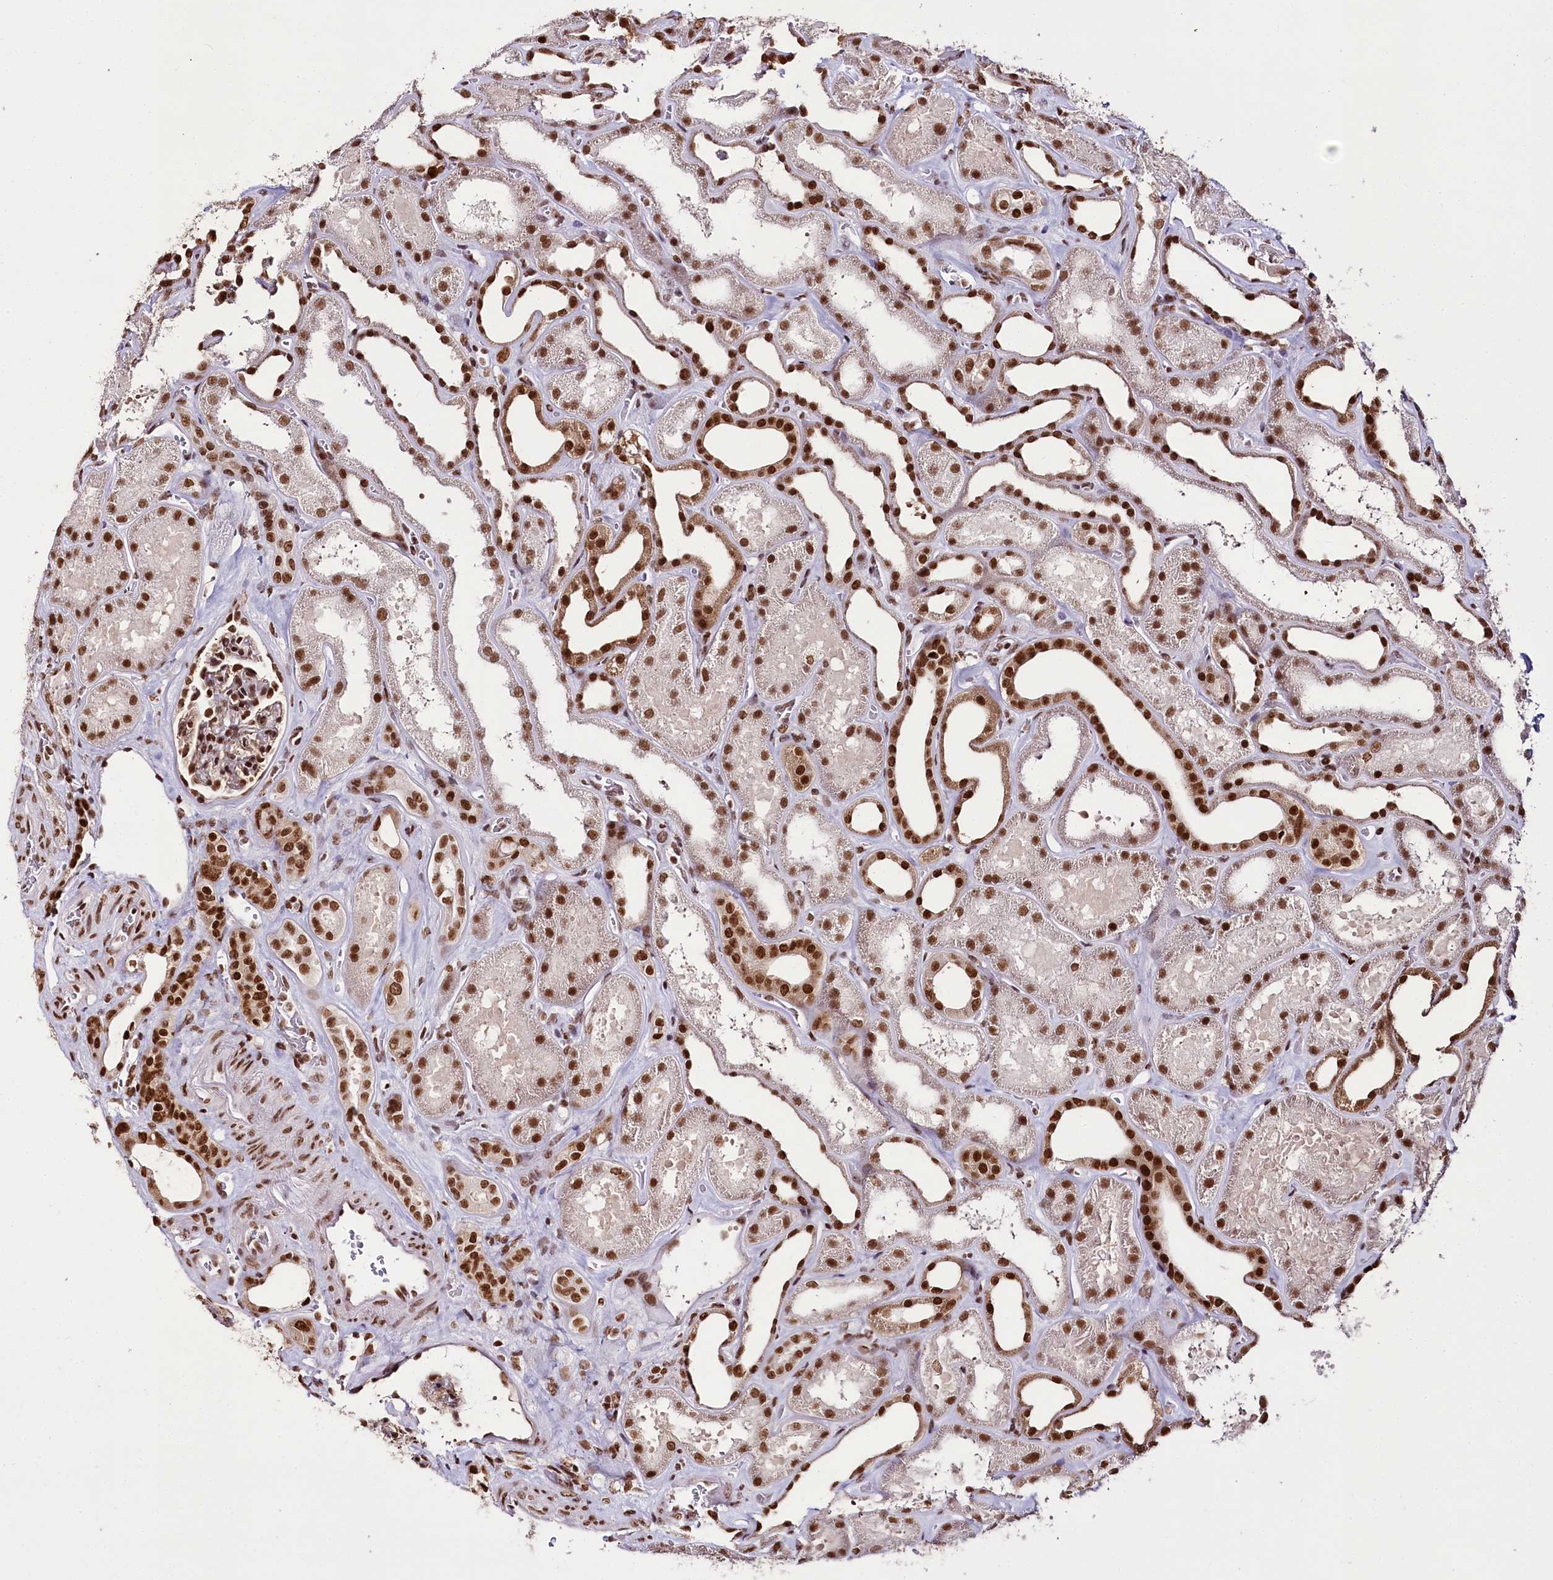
{"staining": {"intensity": "strong", "quantity": ">75%", "location": "nuclear"}, "tissue": "kidney", "cell_type": "Cells in glomeruli", "image_type": "normal", "snomed": [{"axis": "morphology", "description": "Normal tissue, NOS"}, {"axis": "morphology", "description": "Adenocarcinoma, NOS"}, {"axis": "topography", "description": "Kidney"}], "caption": "Protein expression by immunohistochemistry (IHC) demonstrates strong nuclear positivity in approximately >75% of cells in glomeruli in normal kidney.", "gene": "SMARCE1", "patient": {"sex": "female", "age": 68}}